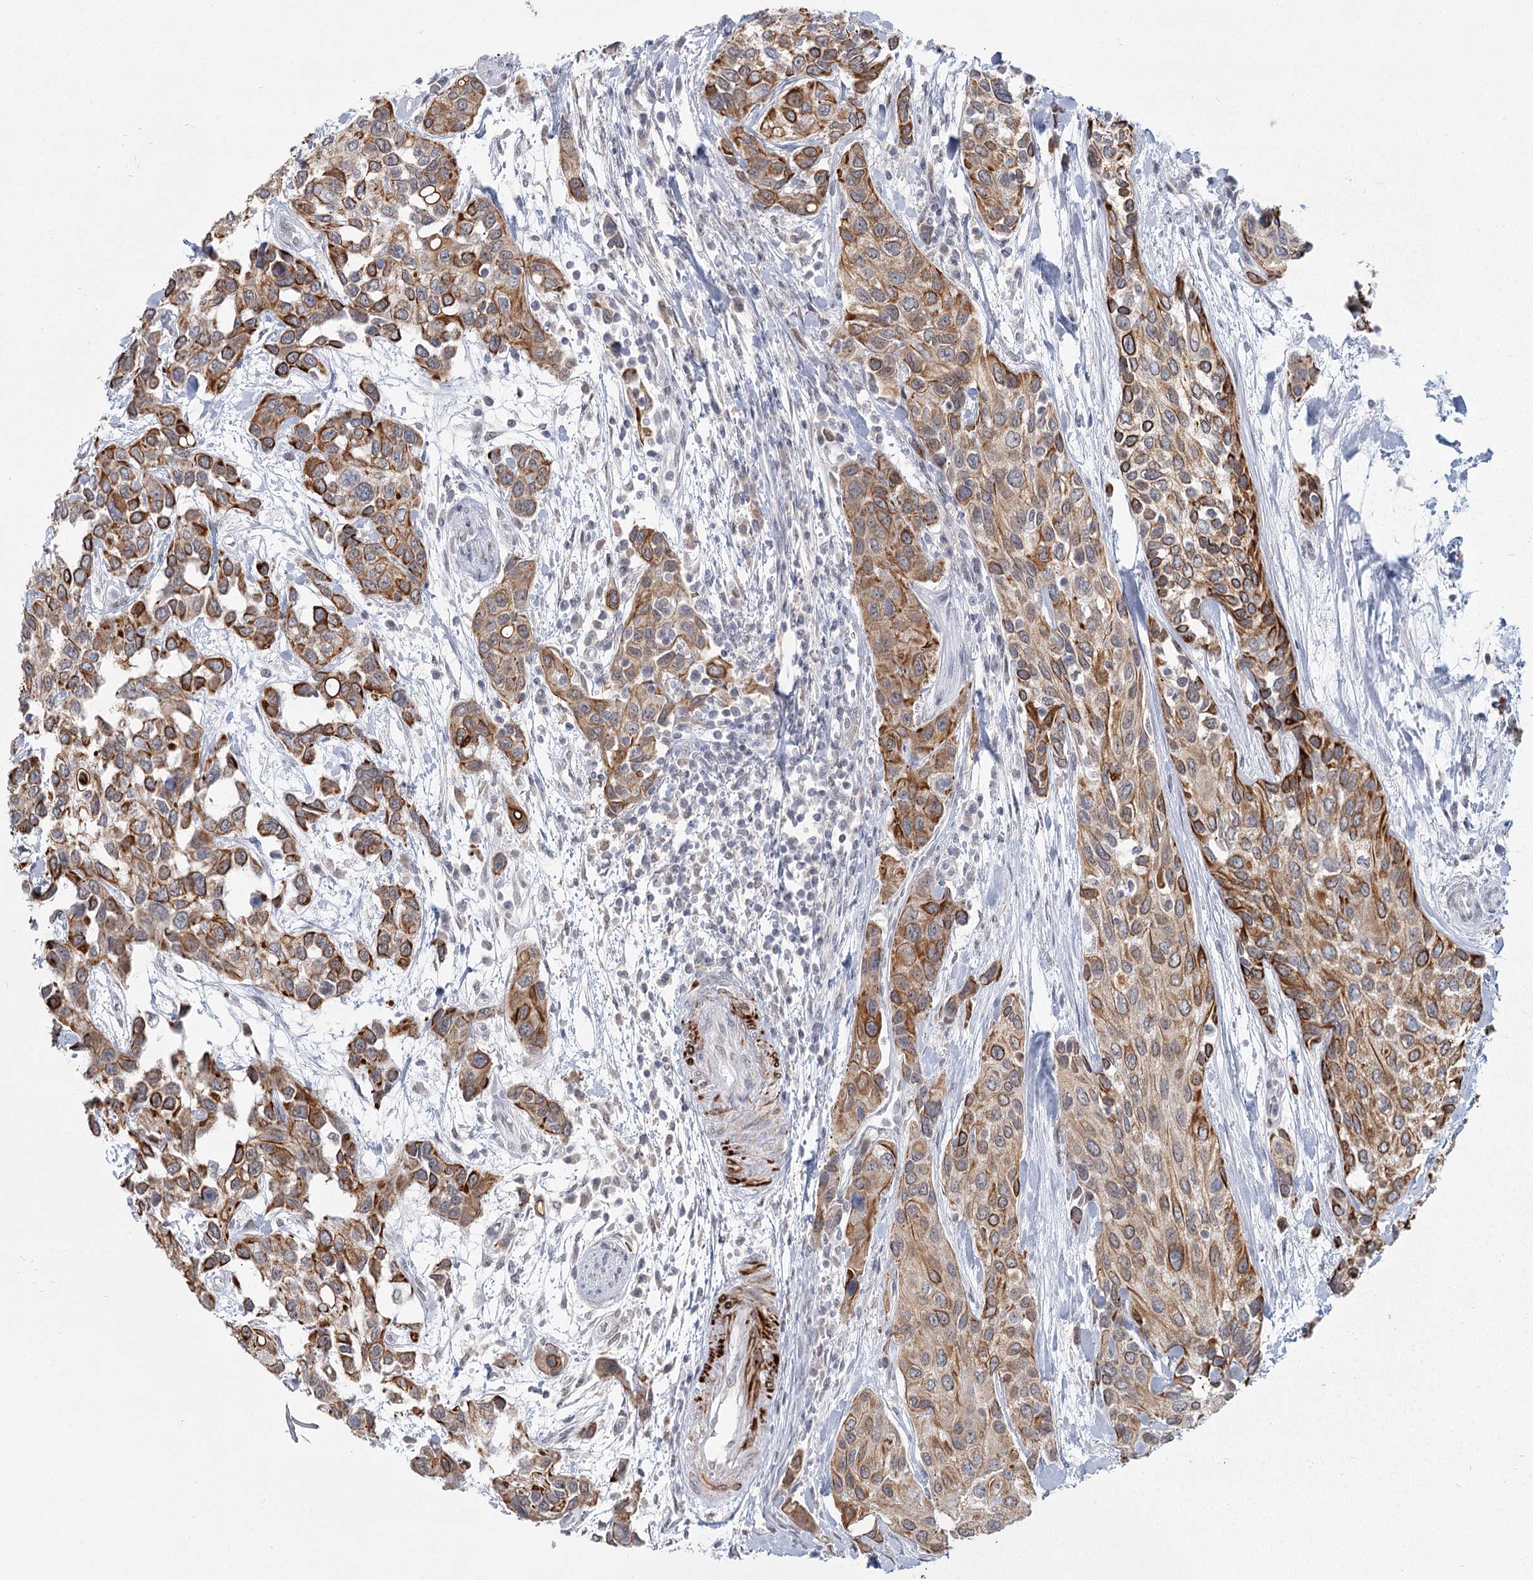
{"staining": {"intensity": "moderate", "quantity": ">75%", "location": "cytoplasmic/membranous"}, "tissue": "urothelial cancer", "cell_type": "Tumor cells", "image_type": "cancer", "snomed": [{"axis": "morphology", "description": "Normal tissue, NOS"}, {"axis": "morphology", "description": "Urothelial carcinoma, High grade"}, {"axis": "topography", "description": "Vascular tissue"}, {"axis": "topography", "description": "Urinary bladder"}], "caption": "IHC photomicrograph of urothelial carcinoma (high-grade) stained for a protein (brown), which shows medium levels of moderate cytoplasmic/membranous staining in approximately >75% of tumor cells.", "gene": "TMEM70", "patient": {"sex": "female", "age": 56}}